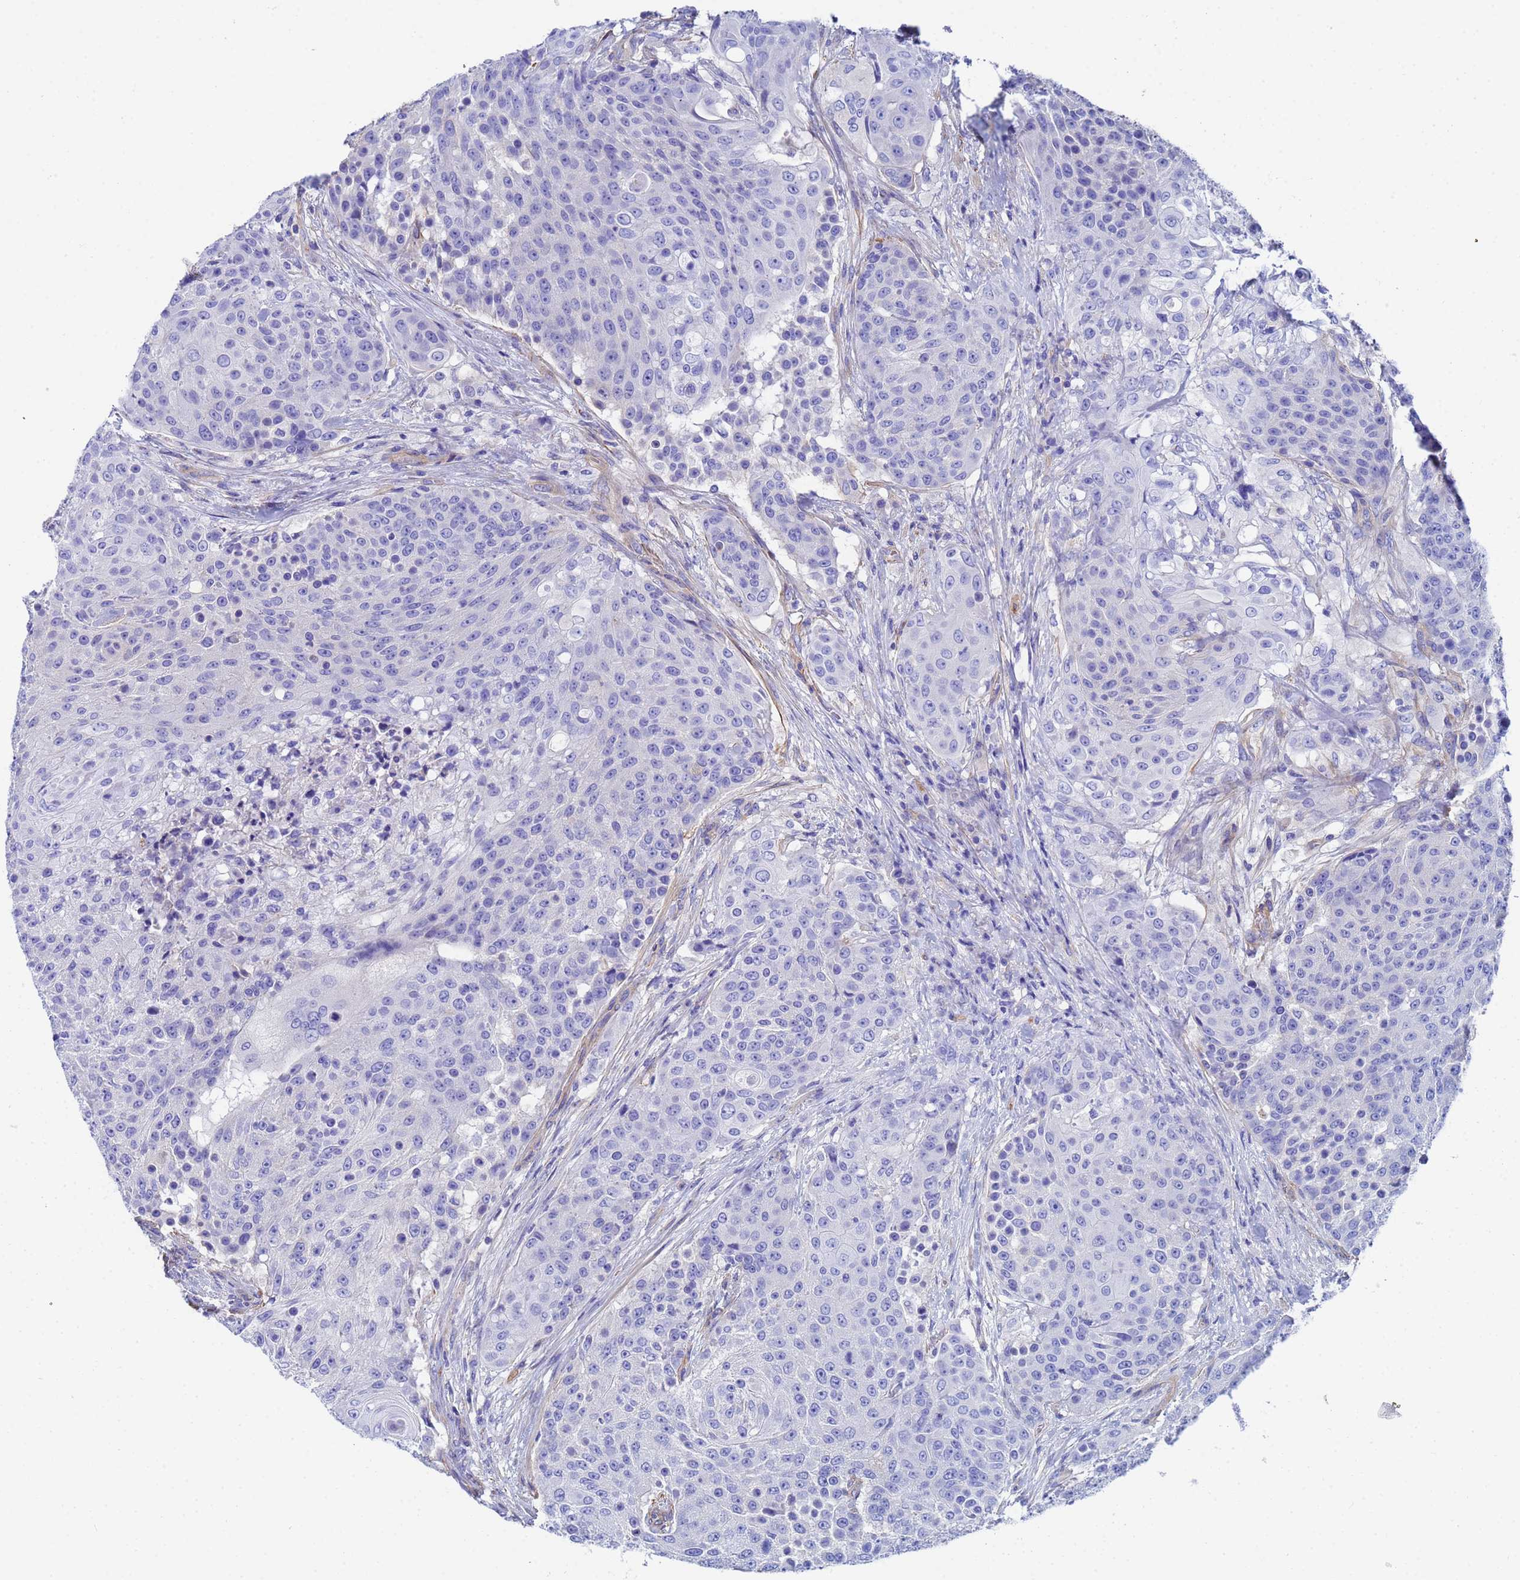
{"staining": {"intensity": "negative", "quantity": "none", "location": "none"}, "tissue": "urothelial cancer", "cell_type": "Tumor cells", "image_type": "cancer", "snomed": [{"axis": "morphology", "description": "Urothelial carcinoma, High grade"}, {"axis": "topography", "description": "Urinary bladder"}], "caption": "The image shows no staining of tumor cells in urothelial cancer.", "gene": "CST4", "patient": {"sex": "female", "age": 63}}